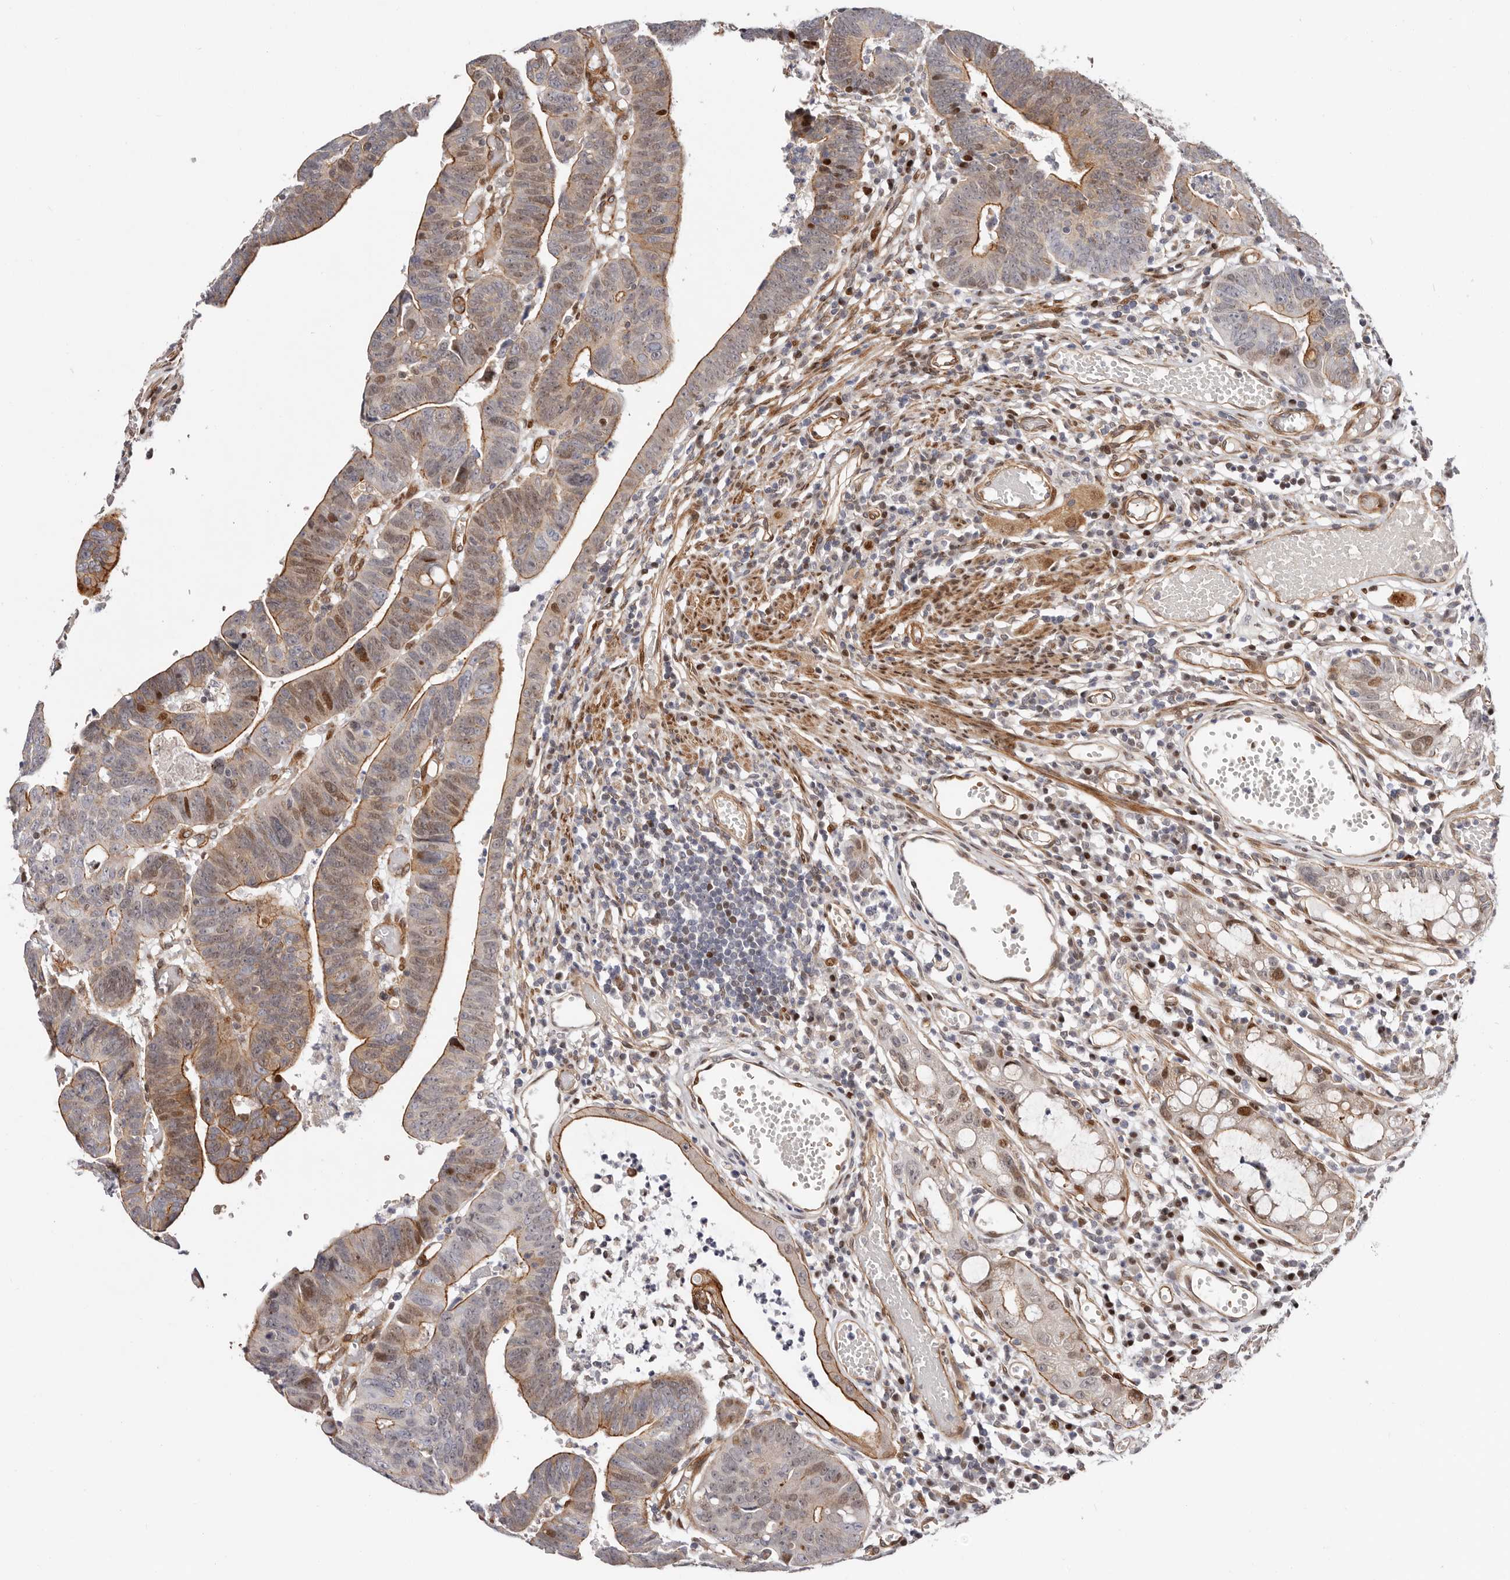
{"staining": {"intensity": "weak", "quantity": ">75%", "location": "cytoplasmic/membranous,nuclear"}, "tissue": "colorectal cancer", "cell_type": "Tumor cells", "image_type": "cancer", "snomed": [{"axis": "morphology", "description": "Adenocarcinoma, NOS"}, {"axis": "topography", "description": "Rectum"}], "caption": "DAB immunohistochemical staining of human colorectal cancer (adenocarcinoma) demonstrates weak cytoplasmic/membranous and nuclear protein staining in about >75% of tumor cells. Immunohistochemistry stains the protein of interest in brown and the nuclei are stained blue.", "gene": "EPHX3", "patient": {"sex": "female", "age": 65}}